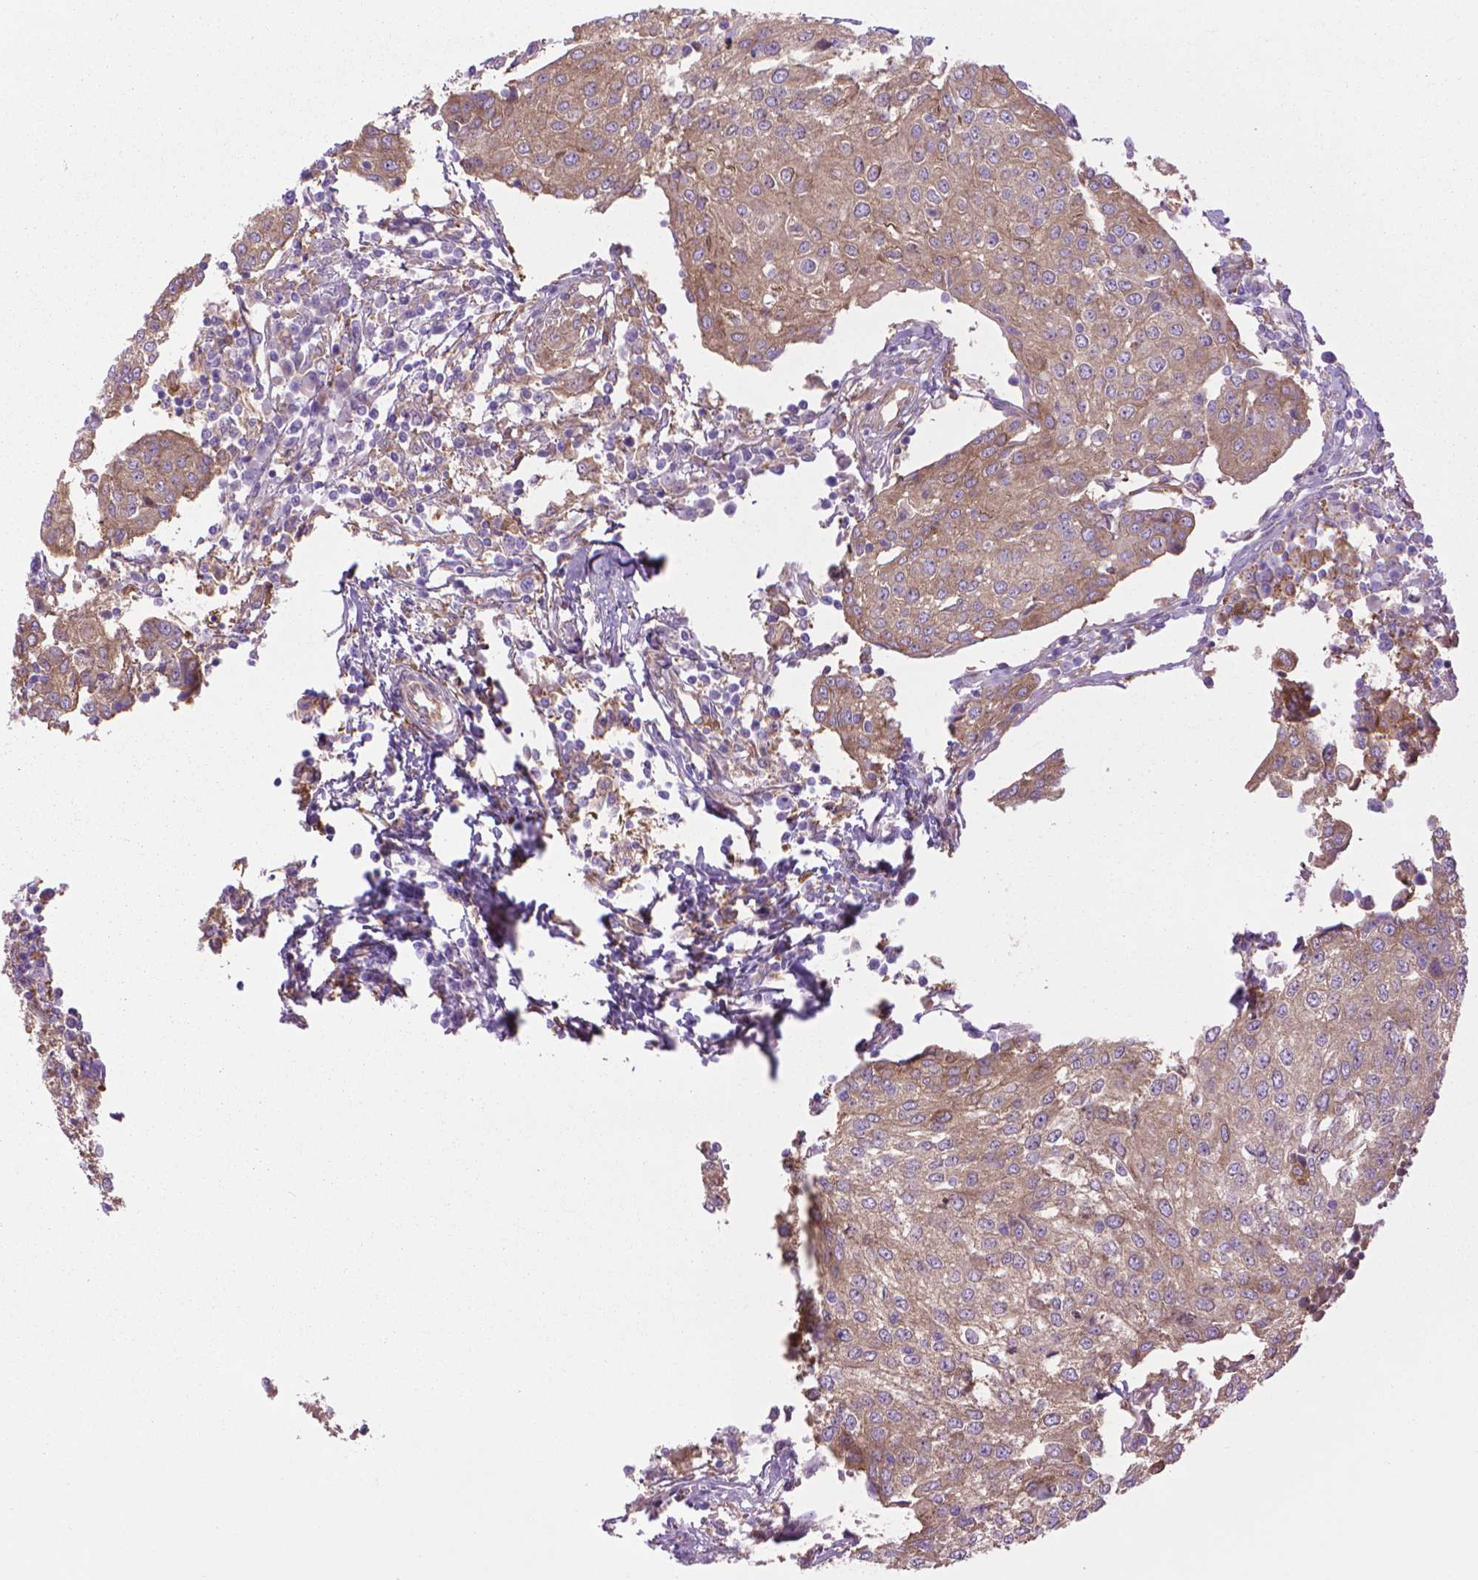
{"staining": {"intensity": "weak", "quantity": ">75%", "location": "cytoplasmic/membranous"}, "tissue": "urothelial cancer", "cell_type": "Tumor cells", "image_type": "cancer", "snomed": [{"axis": "morphology", "description": "Urothelial carcinoma, High grade"}, {"axis": "topography", "description": "Urinary bladder"}], "caption": "A low amount of weak cytoplasmic/membranous positivity is identified in approximately >75% of tumor cells in urothelial cancer tissue.", "gene": "CORO1B", "patient": {"sex": "female", "age": 85}}